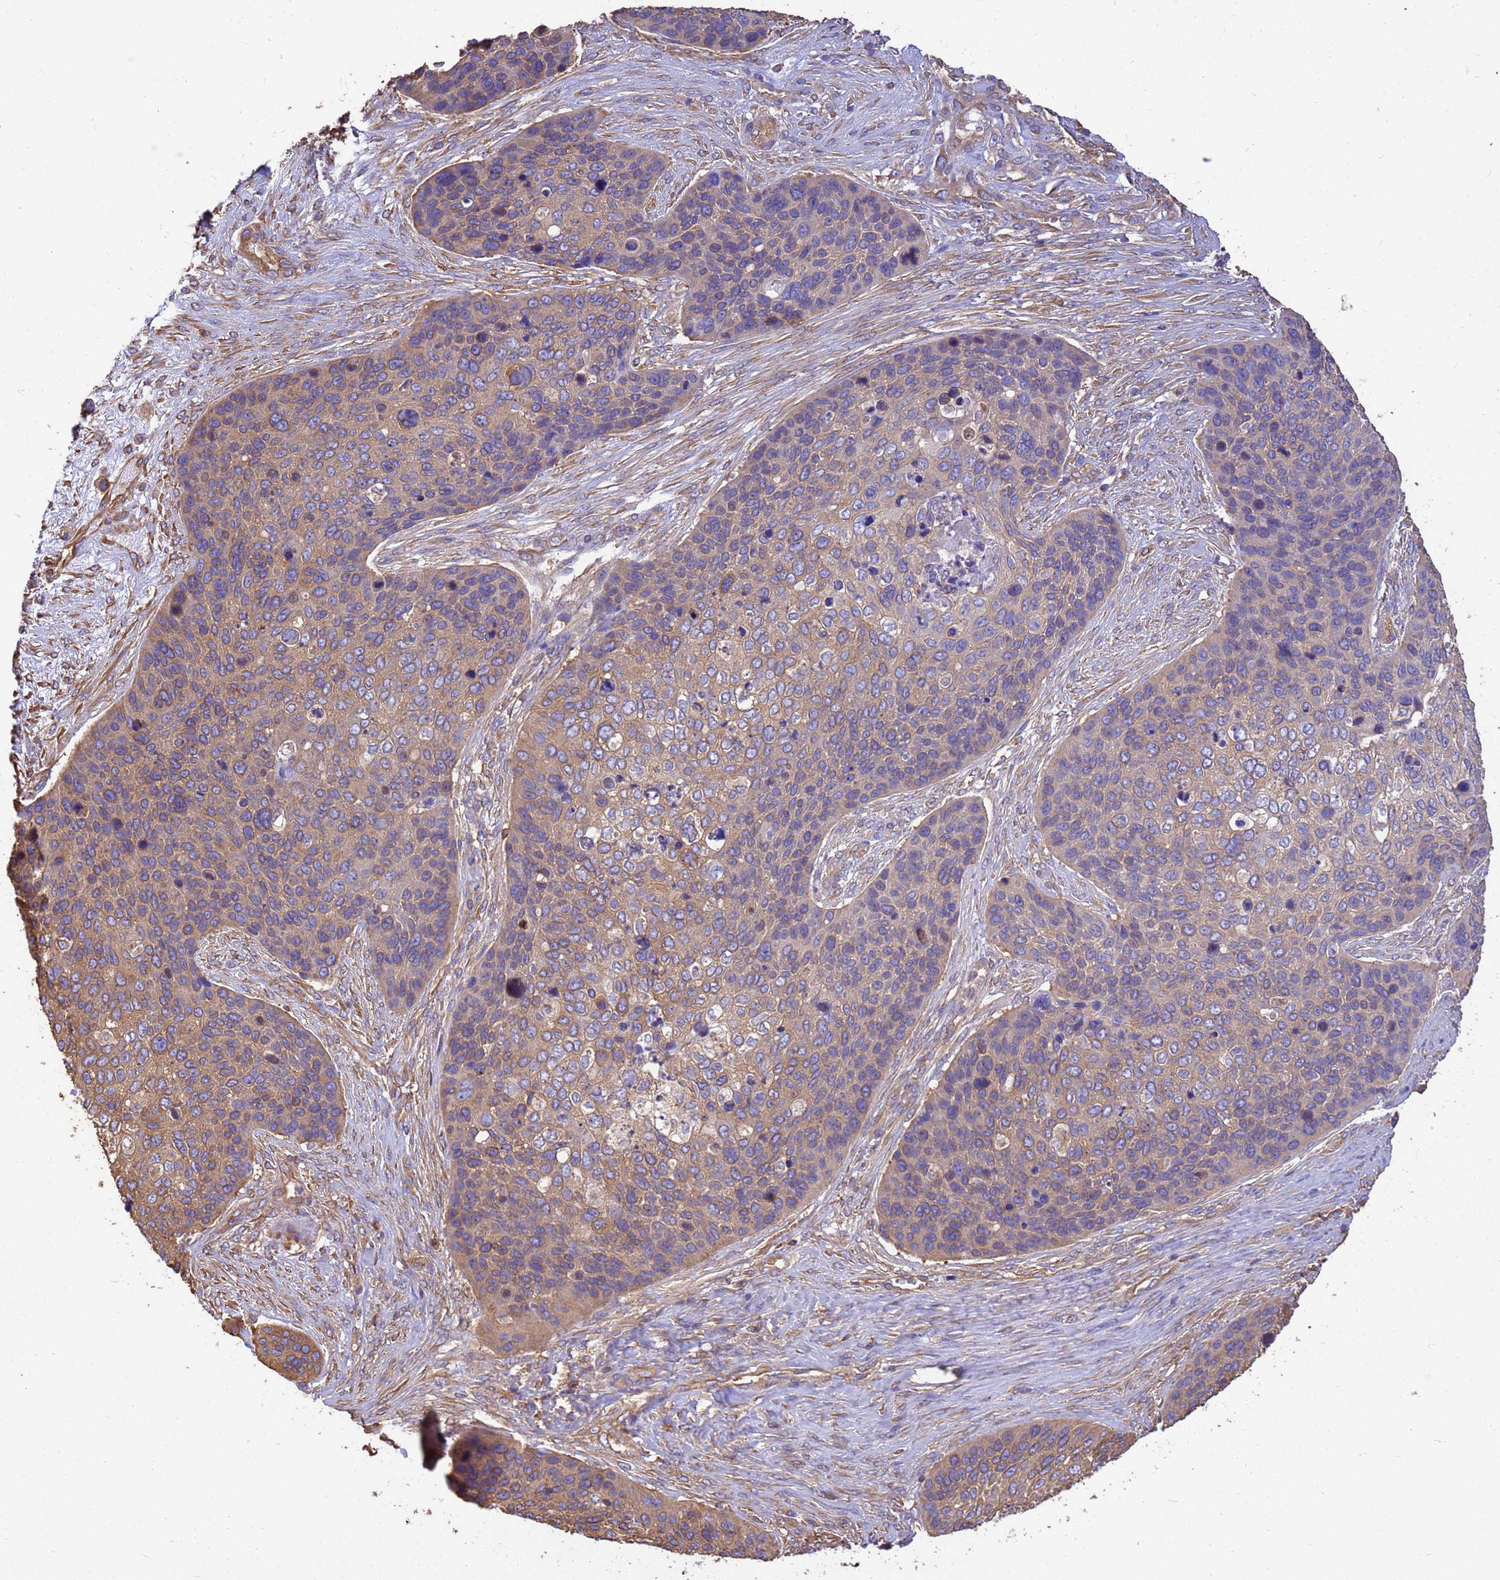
{"staining": {"intensity": "moderate", "quantity": "25%-75%", "location": "cytoplasmic/membranous"}, "tissue": "skin cancer", "cell_type": "Tumor cells", "image_type": "cancer", "snomed": [{"axis": "morphology", "description": "Basal cell carcinoma"}, {"axis": "topography", "description": "Skin"}], "caption": "A brown stain highlights moderate cytoplasmic/membranous positivity of a protein in human skin cancer (basal cell carcinoma) tumor cells. Using DAB (brown) and hematoxylin (blue) stains, captured at high magnification using brightfield microscopy.", "gene": "TUBB1", "patient": {"sex": "female", "age": 74}}